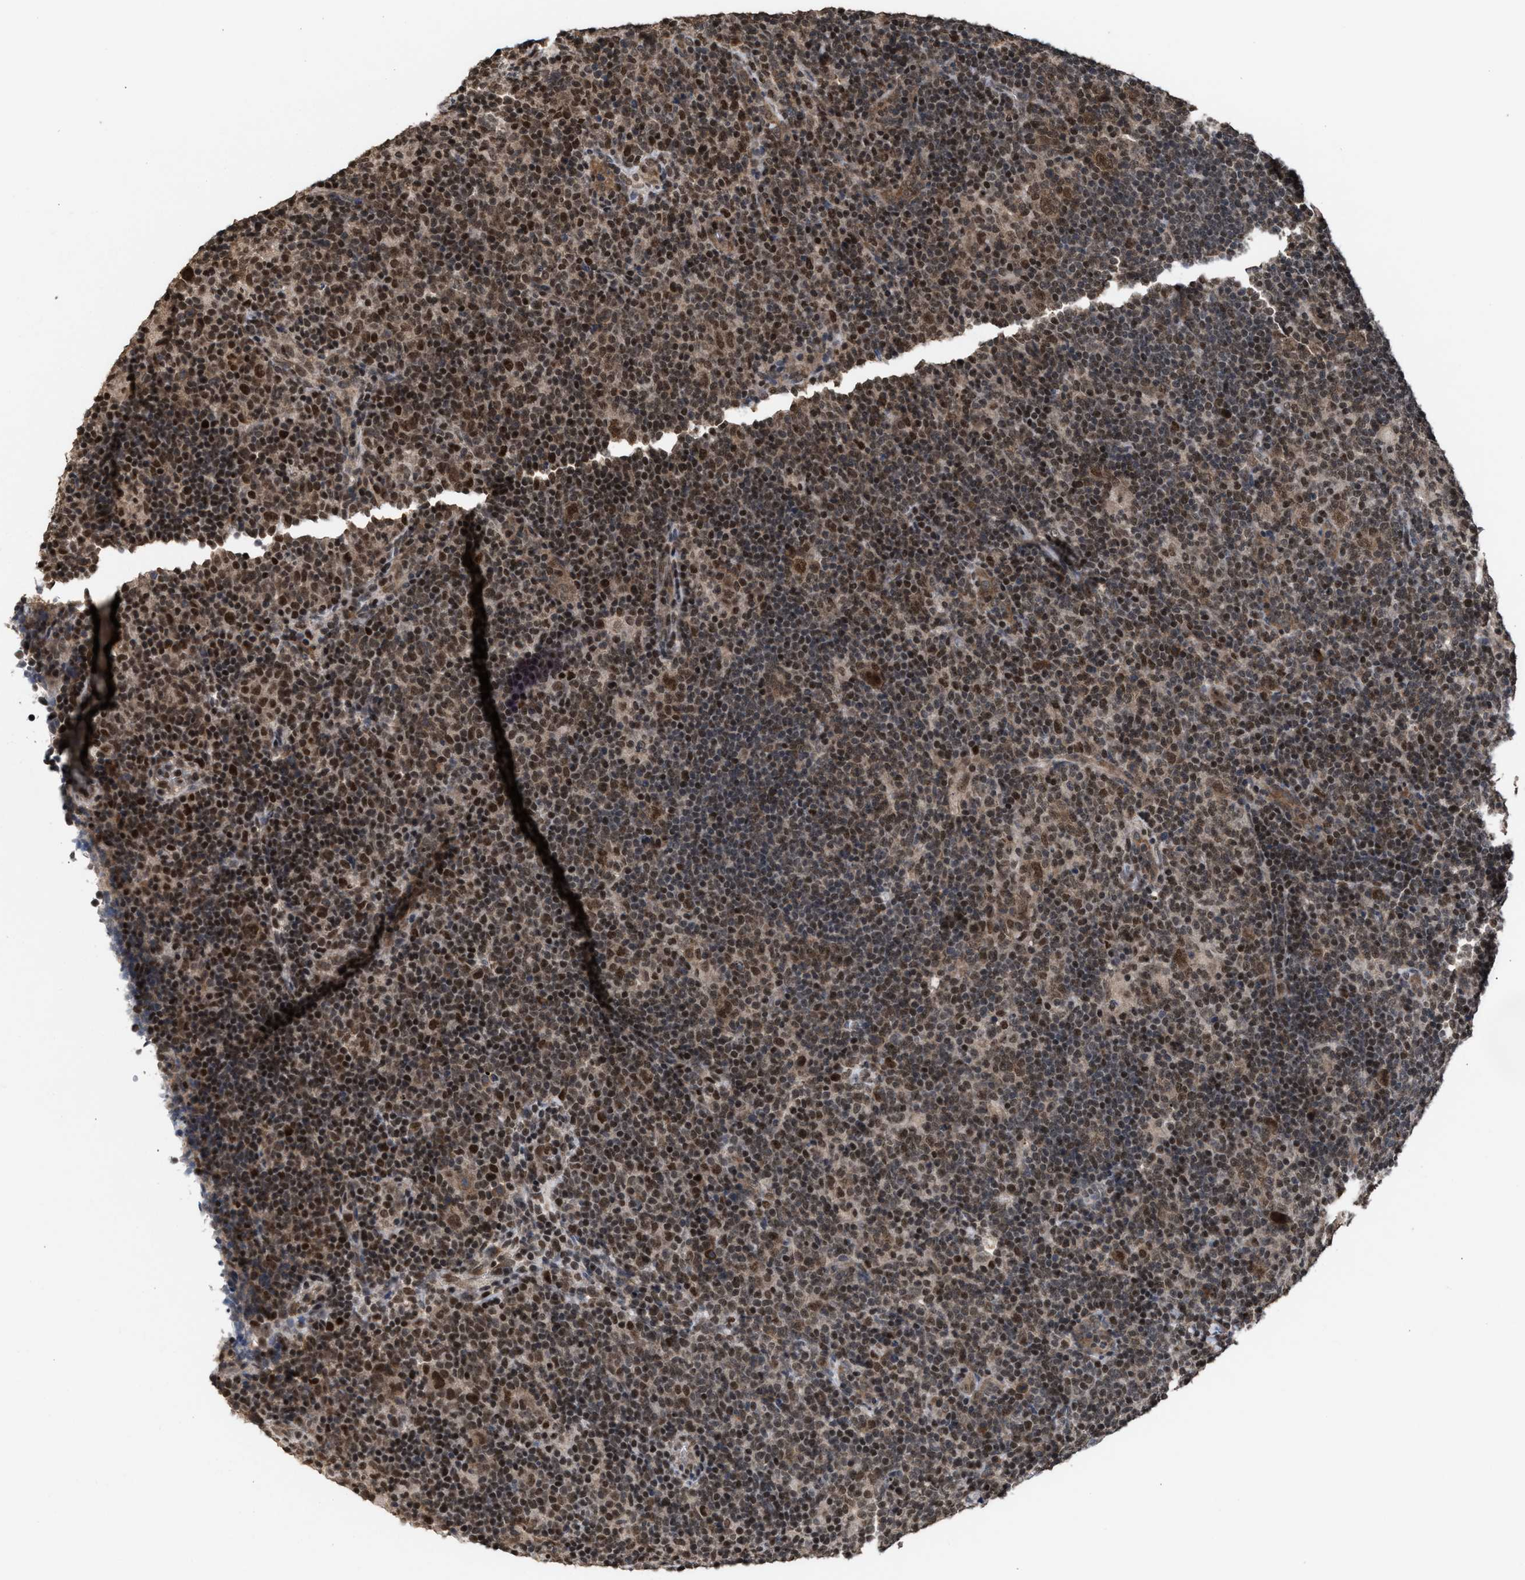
{"staining": {"intensity": "moderate", "quantity": ">75%", "location": "nuclear"}, "tissue": "lymphoma", "cell_type": "Tumor cells", "image_type": "cancer", "snomed": [{"axis": "morphology", "description": "Hodgkin's disease, NOS"}, {"axis": "topography", "description": "Lymph node"}], "caption": "IHC histopathology image of neoplastic tissue: human lymphoma stained using immunohistochemistry (IHC) shows medium levels of moderate protein expression localized specifically in the nuclear of tumor cells, appearing as a nuclear brown color.", "gene": "C9orf78", "patient": {"sex": "female", "age": 57}}